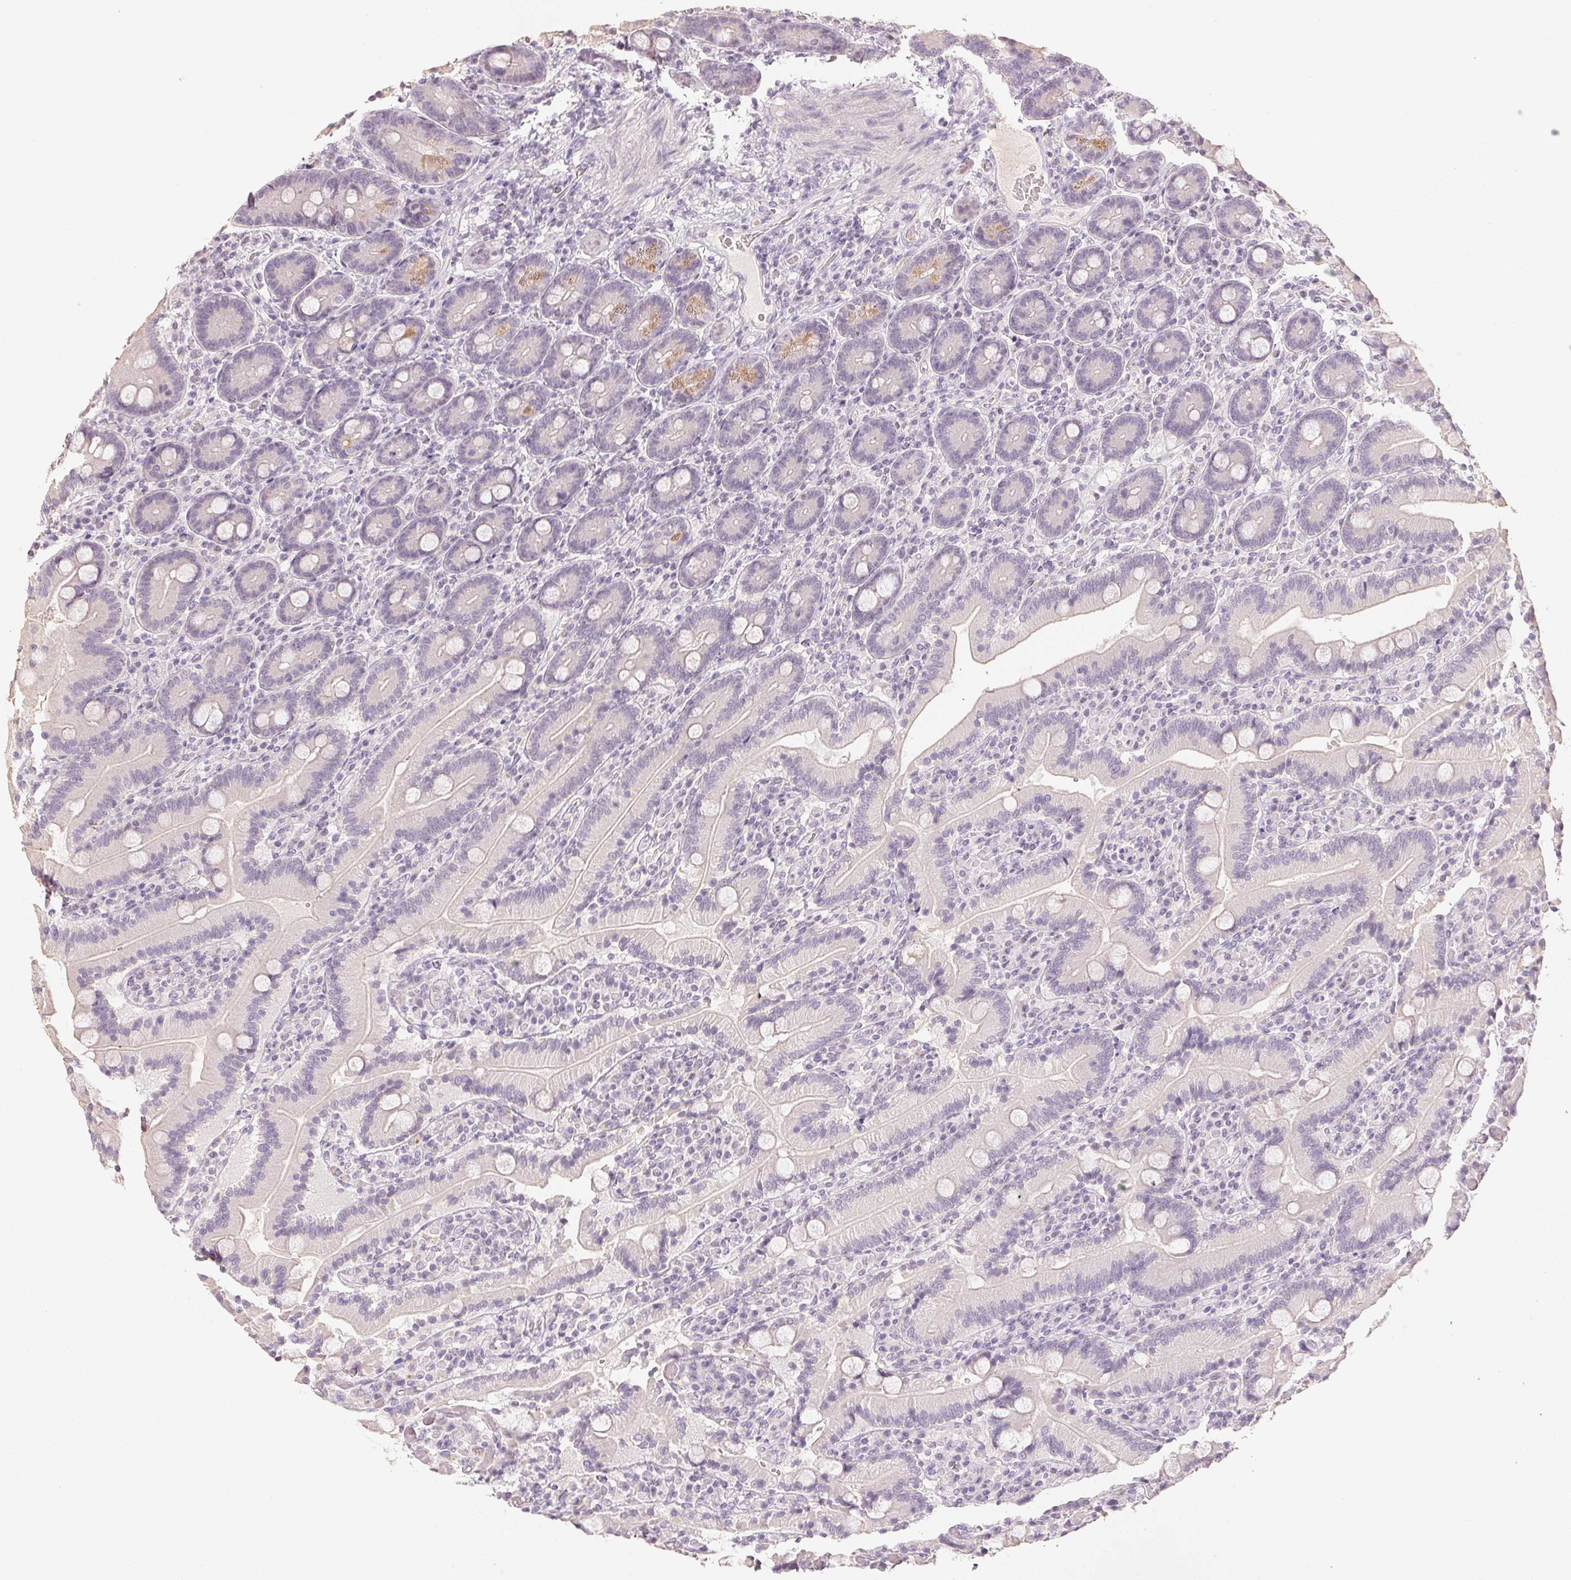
{"staining": {"intensity": "moderate", "quantity": "<25%", "location": "cytoplasmic/membranous"}, "tissue": "duodenum", "cell_type": "Glandular cells", "image_type": "normal", "snomed": [{"axis": "morphology", "description": "Normal tissue, NOS"}, {"axis": "topography", "description": "Duodenum"}], "caption": "The micrograph shows a brown stain indicating the presence of a protein in the cytoplasmic/membranous of glandular cells in duodenum. The staining is performed using DAB (3,3'-diaminobenzidine) brown chromogen to label protein expression. The nuclei are counter-stained blue using hematoxylin.", "gene": "LVRN", "patient": {"sex": "female", "age": 62}}